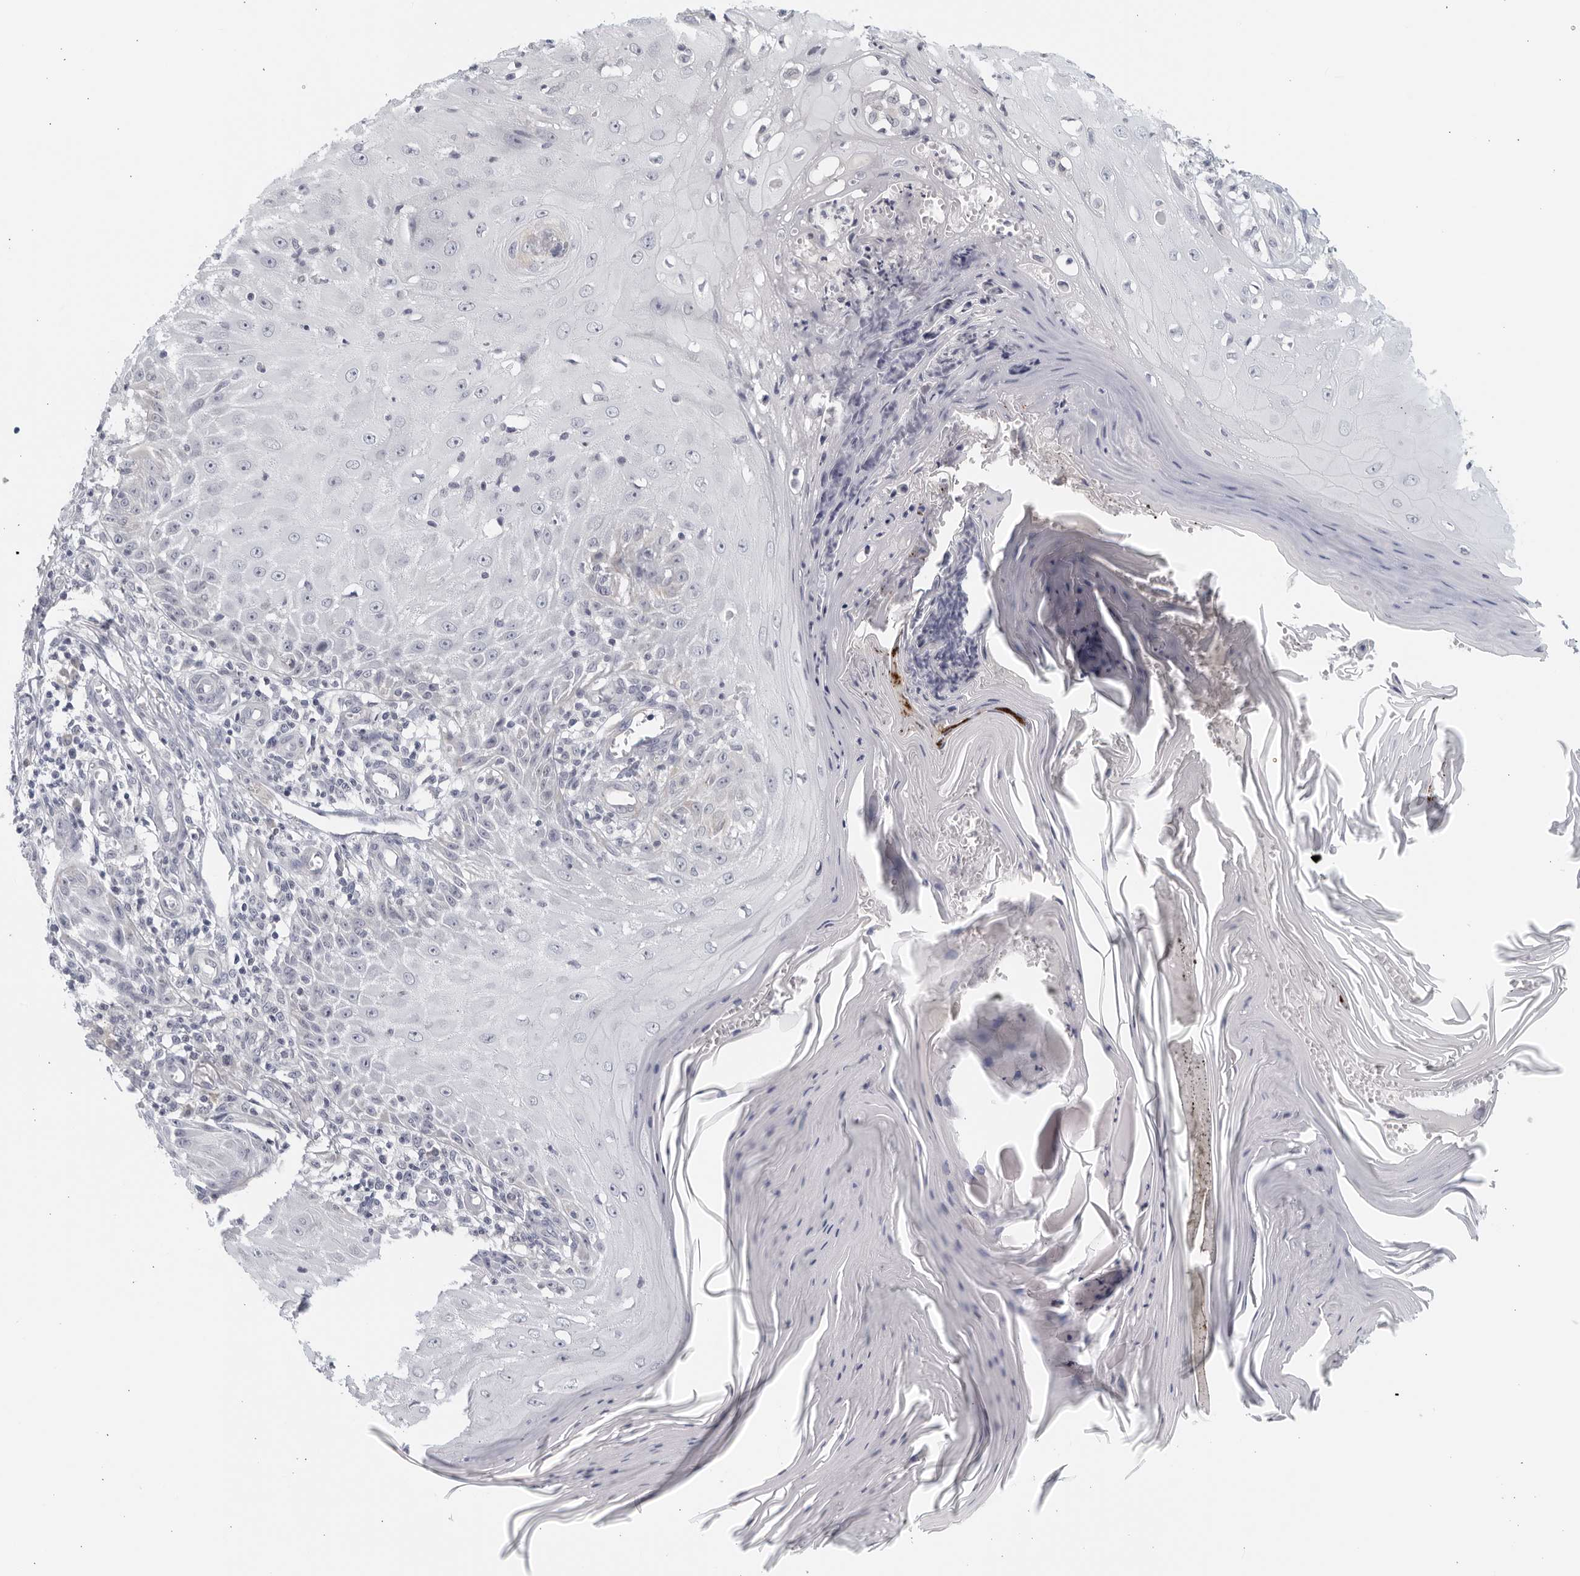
{"staining": {"intensity": "negative", "quantity": "none", "location": "none"}, "tissue": "skin cancer", "cell_type": "Tumor cells", "image_type": "cancer", "snomed": [{"axis": "morphology", "description": "Squamous cell carcinoma, NOS"}, {"axis": "topography", "description": "Skin"}], "caption": "Immunohistochemistry photomicrograph of skin squamous cell carcinoma stained for a protein (brown), which exhibits no expression in tumor cells.", "gene": "MATN1", "patient": {"sex": "female", "age": 73}}